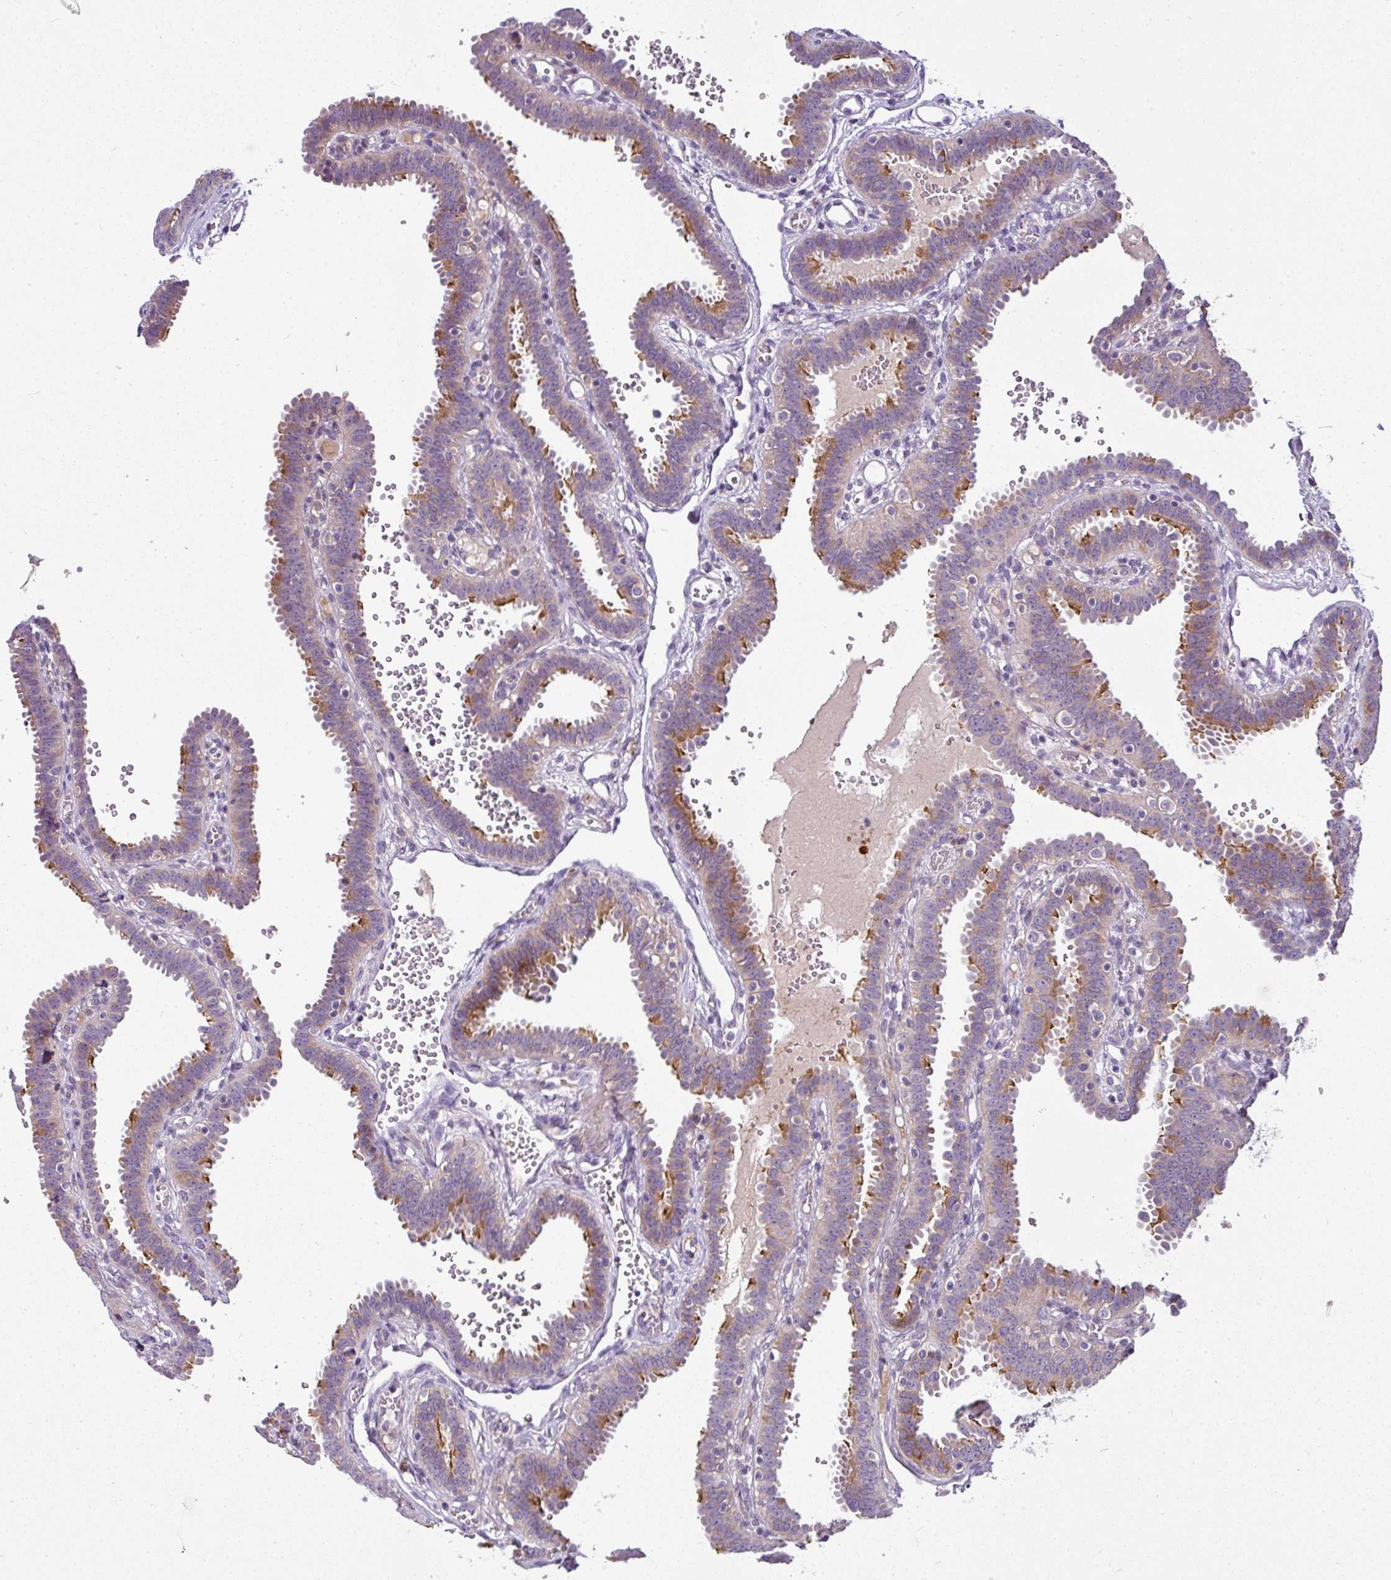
{"staining": {"intensity": "strong", "quantity": "<25%", "location": "cytoplasmic/membranous"}, "tissue": "fallopian tube", "cell_type": "Glandular cells", "image_type": "normal", "snomed": [{"axis": "morphology", "description": "Normal tissue, NOS"}, {"axis": "topography", "description": "Fallopian tube"}], "caption": "The immunohistochemical stain labels strong cytoplasmic/membranous positivity in glandular cells of benign fallopian tube. The staining was performed using DAB (3,3'-diaminobenzidine), with brown indicating positive protein expression. Nuclei are stained blue with hematoxylin.", "gene": "GAN", "patient": {"sex": "female", "age": 37}}